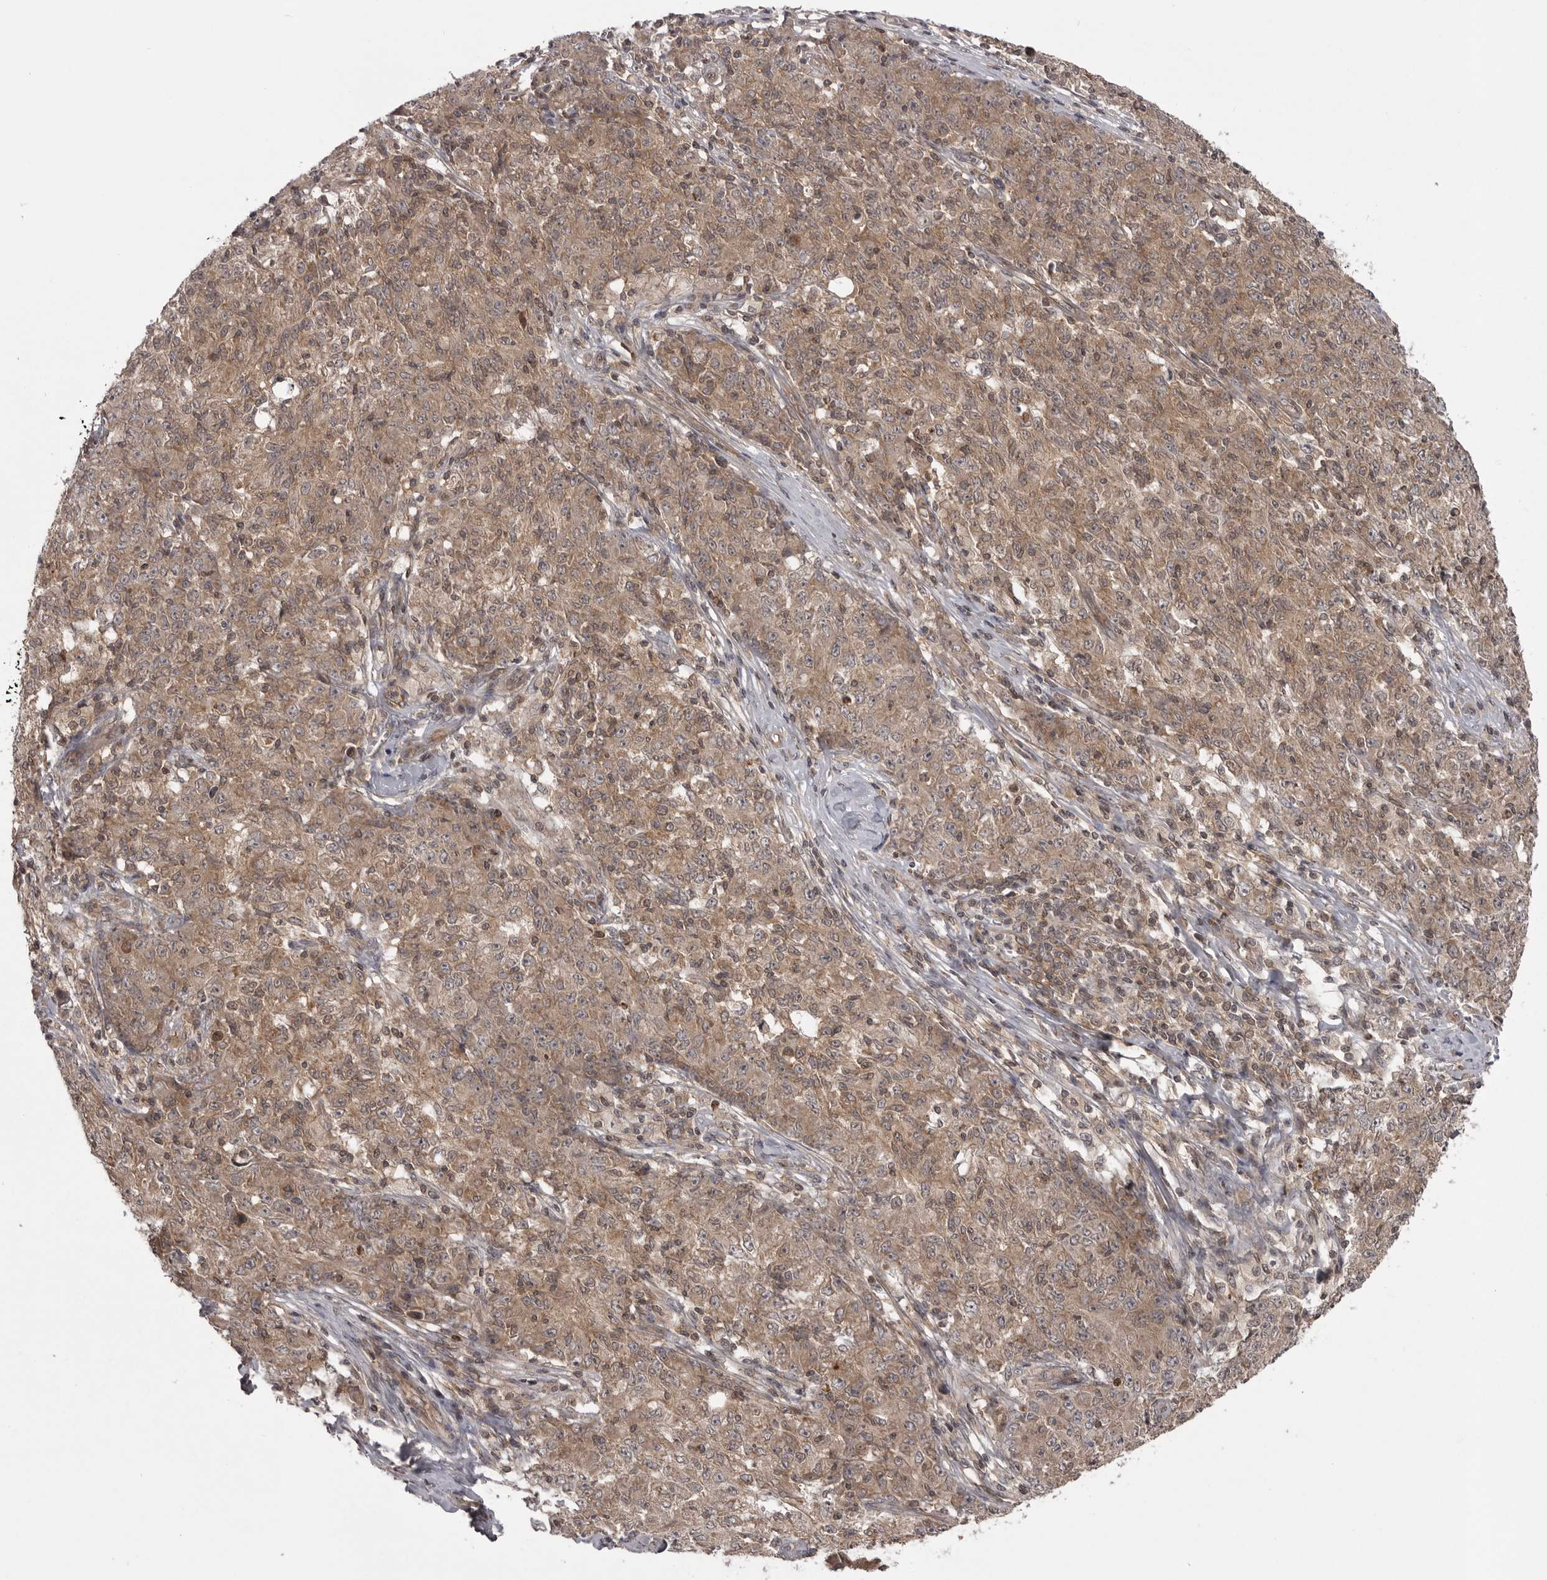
{"staining": {"intensity": "moderate", "quantity": ">75%", "location": "cytoplasmic/membranous"}, "tissue": "ovarian cancer", "cell_type": "Tumor cells", "image_type": "cancer", "snomed": [{"axis": "morphology", "description": "Carcinoma, endometroid"}, {"axis": "topography", "description": "Ovary"}], "caption": "Tumor cells show moderate cytoplasmic/membranous expression in approximately >75% of cells in ovarian cancer (endometroid carcinoma). Using DAB (brown) and hematoxylin (blue) stains, captured at high magnification using brightfield microscopy.", "gene": "STK24", "patient": {"sex": "female", "age": 42}}